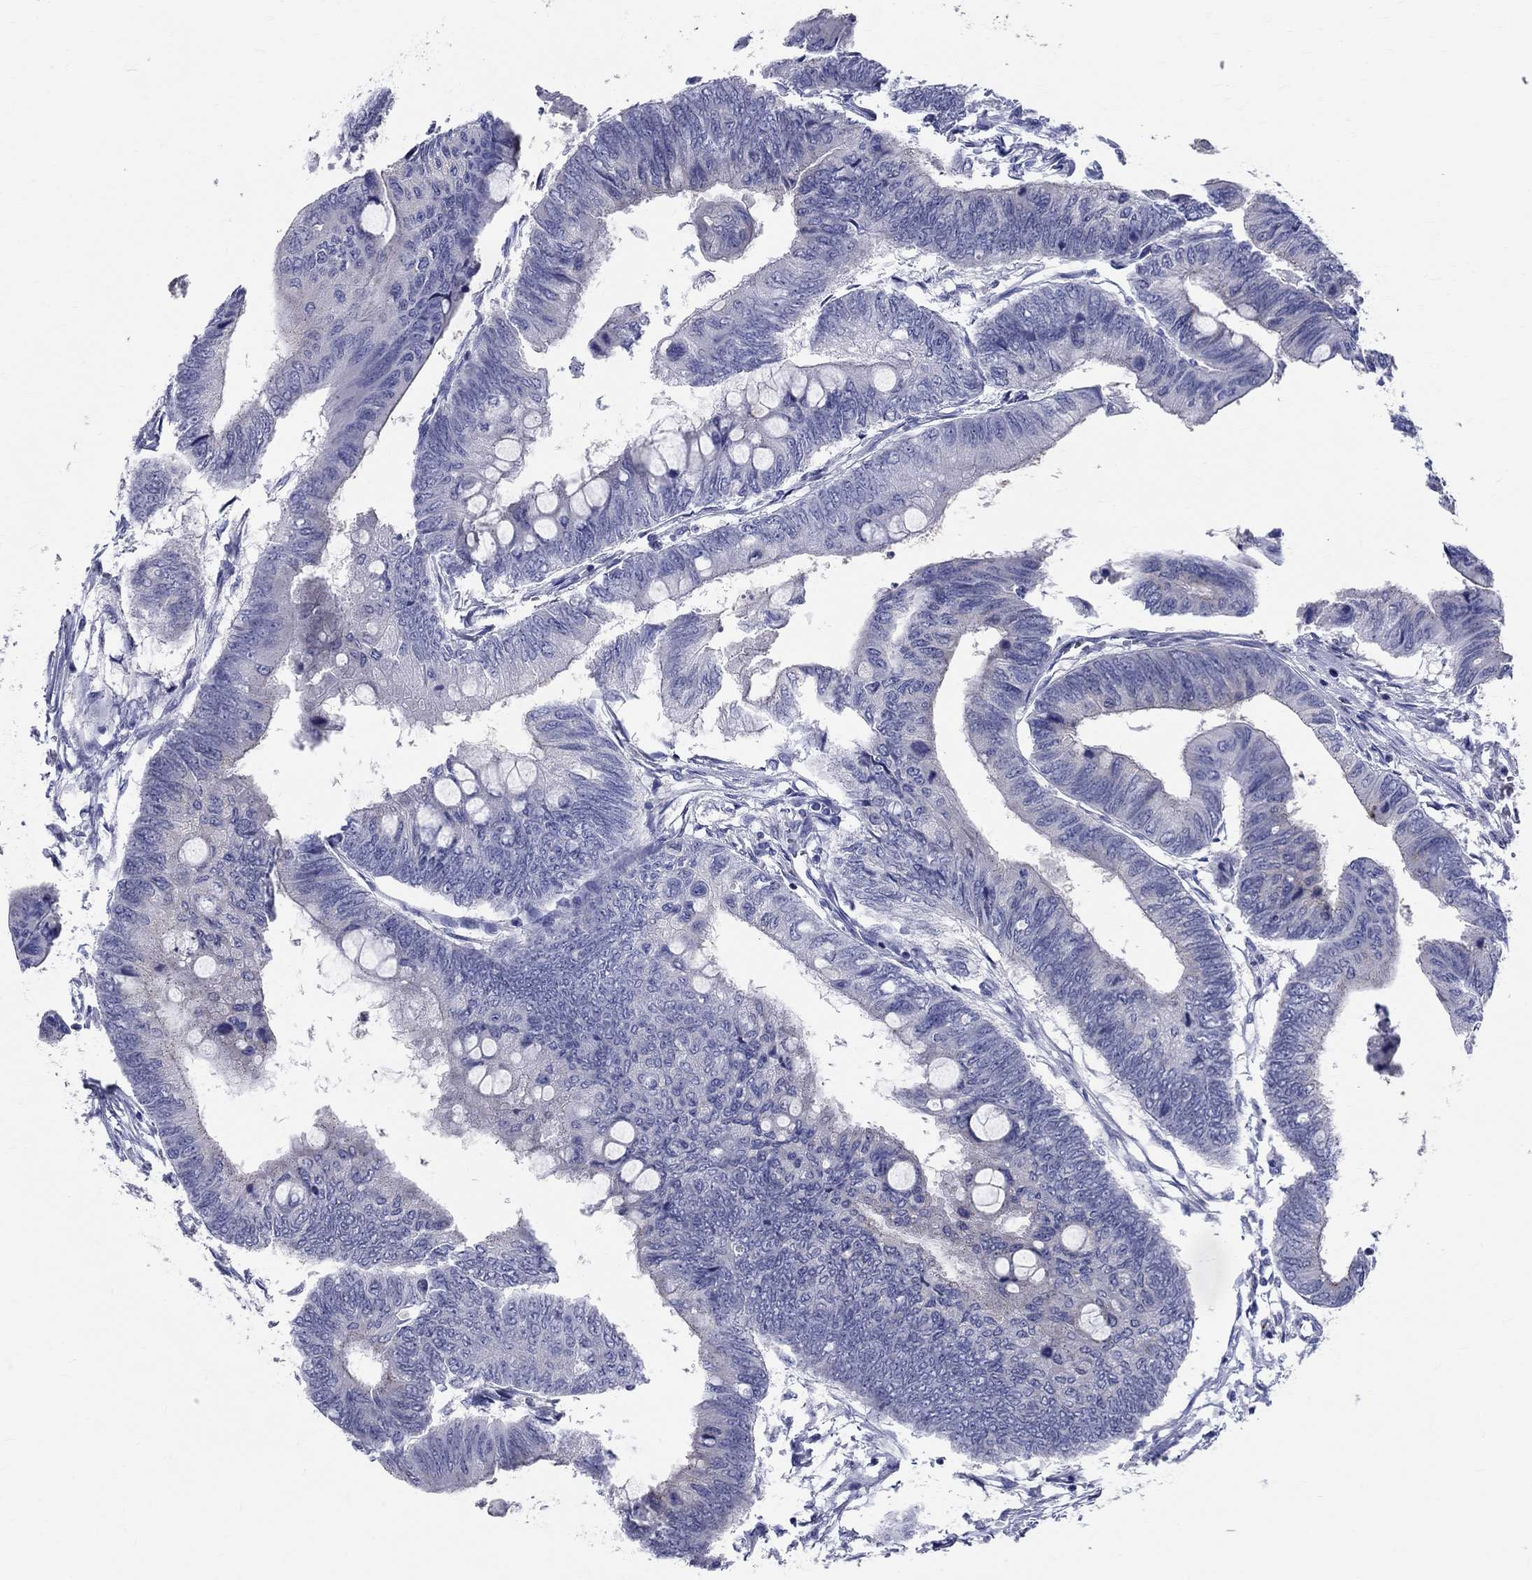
{"staining": {"intensity": "negative", "quantity": "none", "location": "none"}, "tissue": "colorectal cancer", "cell_type": "Tumor cells", "image_type": "cancer", "snomed": [{"axis": "morphology", "description": "Normal tissue, NOS"}, {"axis": "morphology", "description": "Adenocarcinoma, NOS"}, {"axis": "topography", "description": "Rectum"}, {"axis": "topography", "description": "Peripheral nerve tissue"}], "caption": "IHC of human colorectal adenocarcinoma displays no expression in tumor cells.", "gene": "CEP43", "patient": {"sex": "male", "age": 92}}